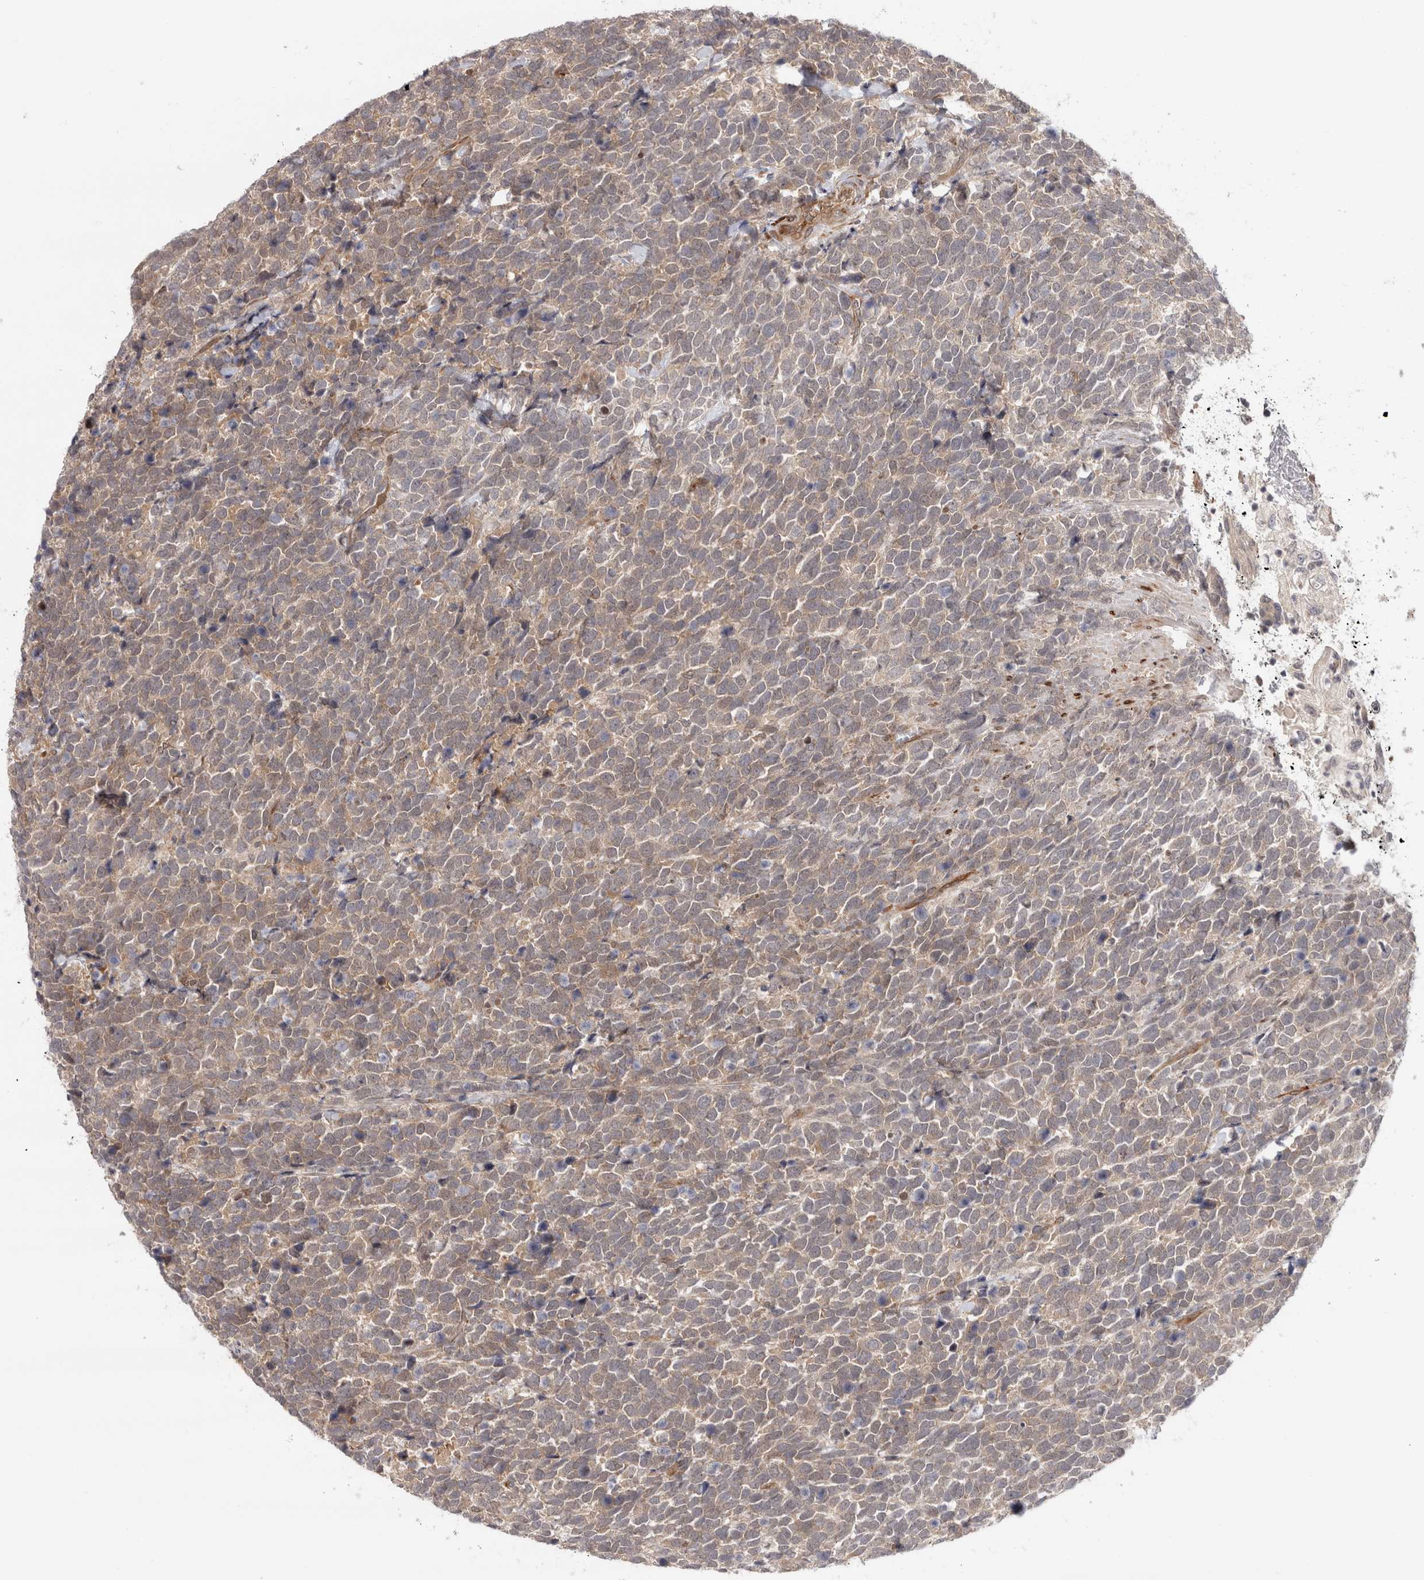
{"staining": {"intensity": "weak", "quantity": ">75%", "location": "cytoplasmic/membranous"}, "tissue": "urothelial cancer", "cell_type": "Tumor cells", "image_type": "cancer", "snomed": [{"axis": "morphology", "description": "Urothelial carcinoma, High grade"}, {"axis": "topography", "description": "Urinary bladder"}], "caption": "The image exhibits a brown stain indicating the presence of a protein in the cytoplasmic/membranous of tumor cells in urothelial cancer. Using DAB (3,3'-diaminobenzidine) (brown) and hematoxylin (blue) stains, captured at high magnification using brightfield microscopy.", "gene": "ZNF318", "patient": {"sex": "female", "age": 82}}